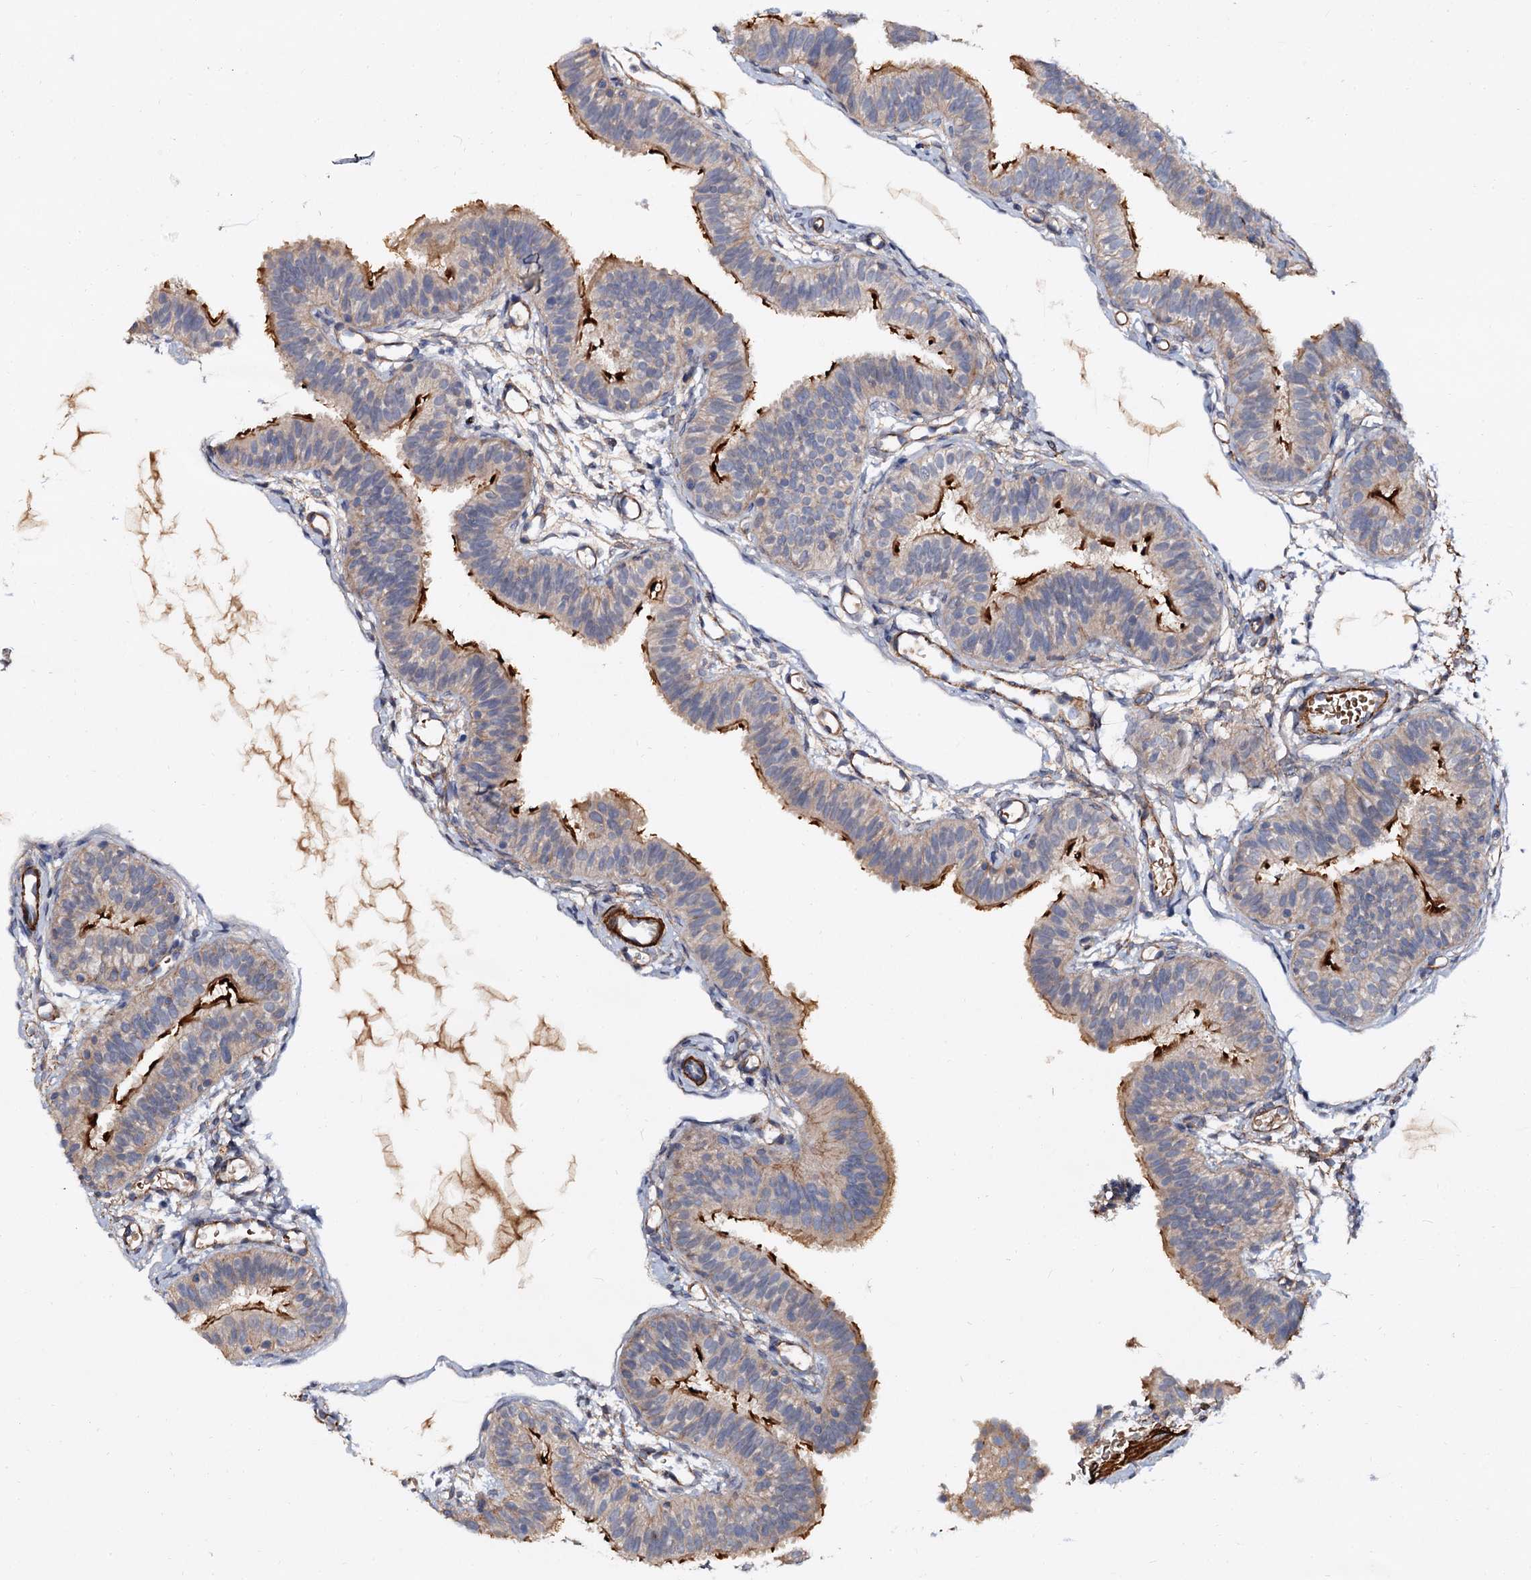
{"staining": {"intensity": "moderate", "quantity": "25%-75%", "location": "cytoplasmic/membranous"}, "tissue": "fallopian tube", "cell_type": "Glandular cells", "image_type": "normal", "snomed": [{"axis": "morphology", "description": "Normal tissue, NOS"}, {"axis": "topography", "description": "Fallopian tube"}], "caption": "DAB immunohistochemical staining of normal human fallopian tube shows moderate cytoplasmic/membranous protein staining in about 25%-75% of glandular cells.", "gene": "ISM2", "patient": {"sex": "female", "age": 35}}